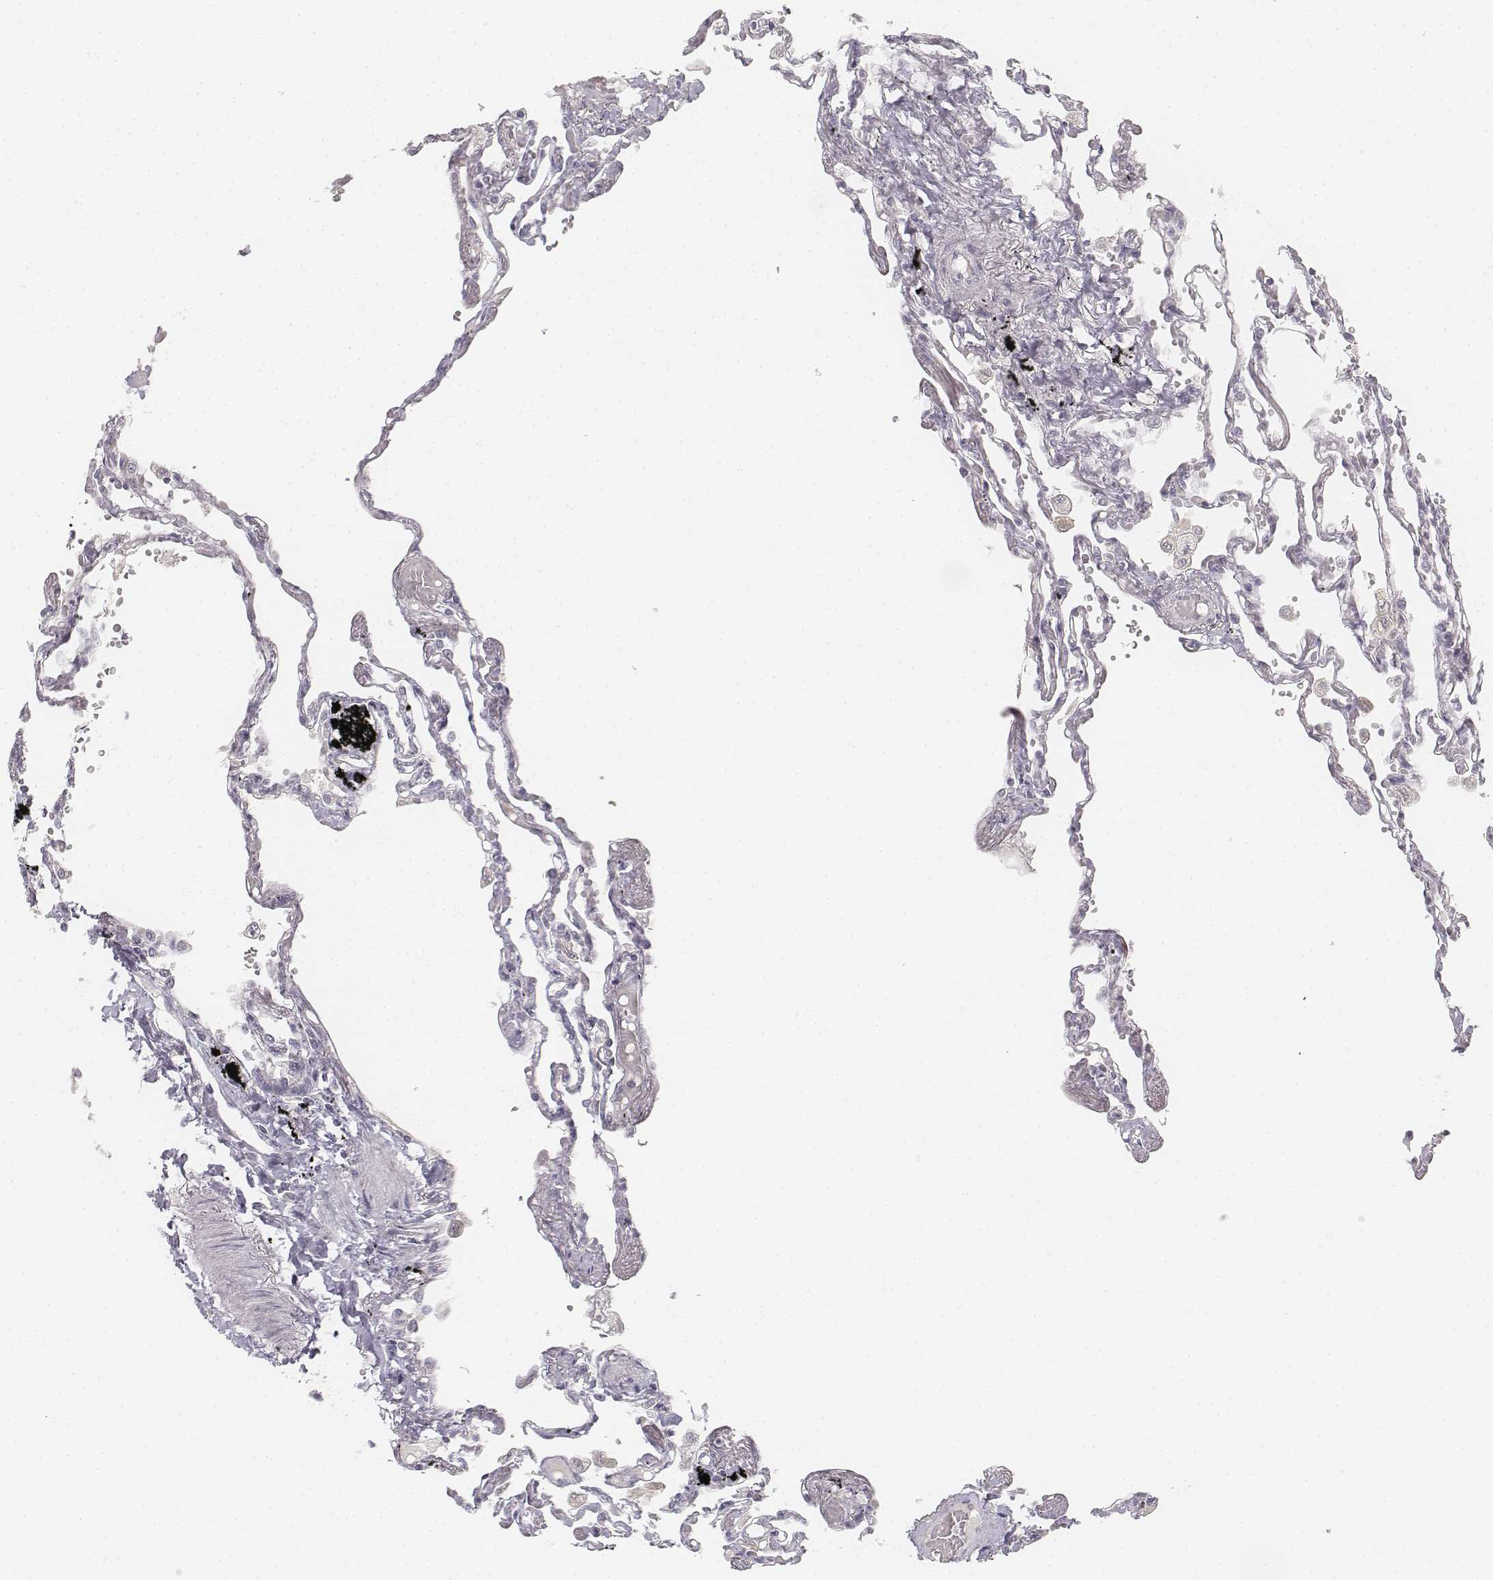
{"staining": {"intensity": "negative", "quantity": "none", "location": "none"}, "tissue": "lung", "cell_type": "Alveolar cells", "image_type": "normal", "snomed": [{"axis": "morphology", "description": "Normal tissue, NOS"}, {"axis": "morphology", "description": "Adenocarcinoma, NOS"}, {"axis": "topography", "description": "Cartilage tissue"}, {"axis": "topography", "description": "Lung"}], "caption": "Immunohistochemistry (IHC) micrograph of unremarkable lung stained for a protein (brown), which shows no expression in alveolar cells.", "gene": "DSG4", "patient": {"sex": "female", "age": 67}}